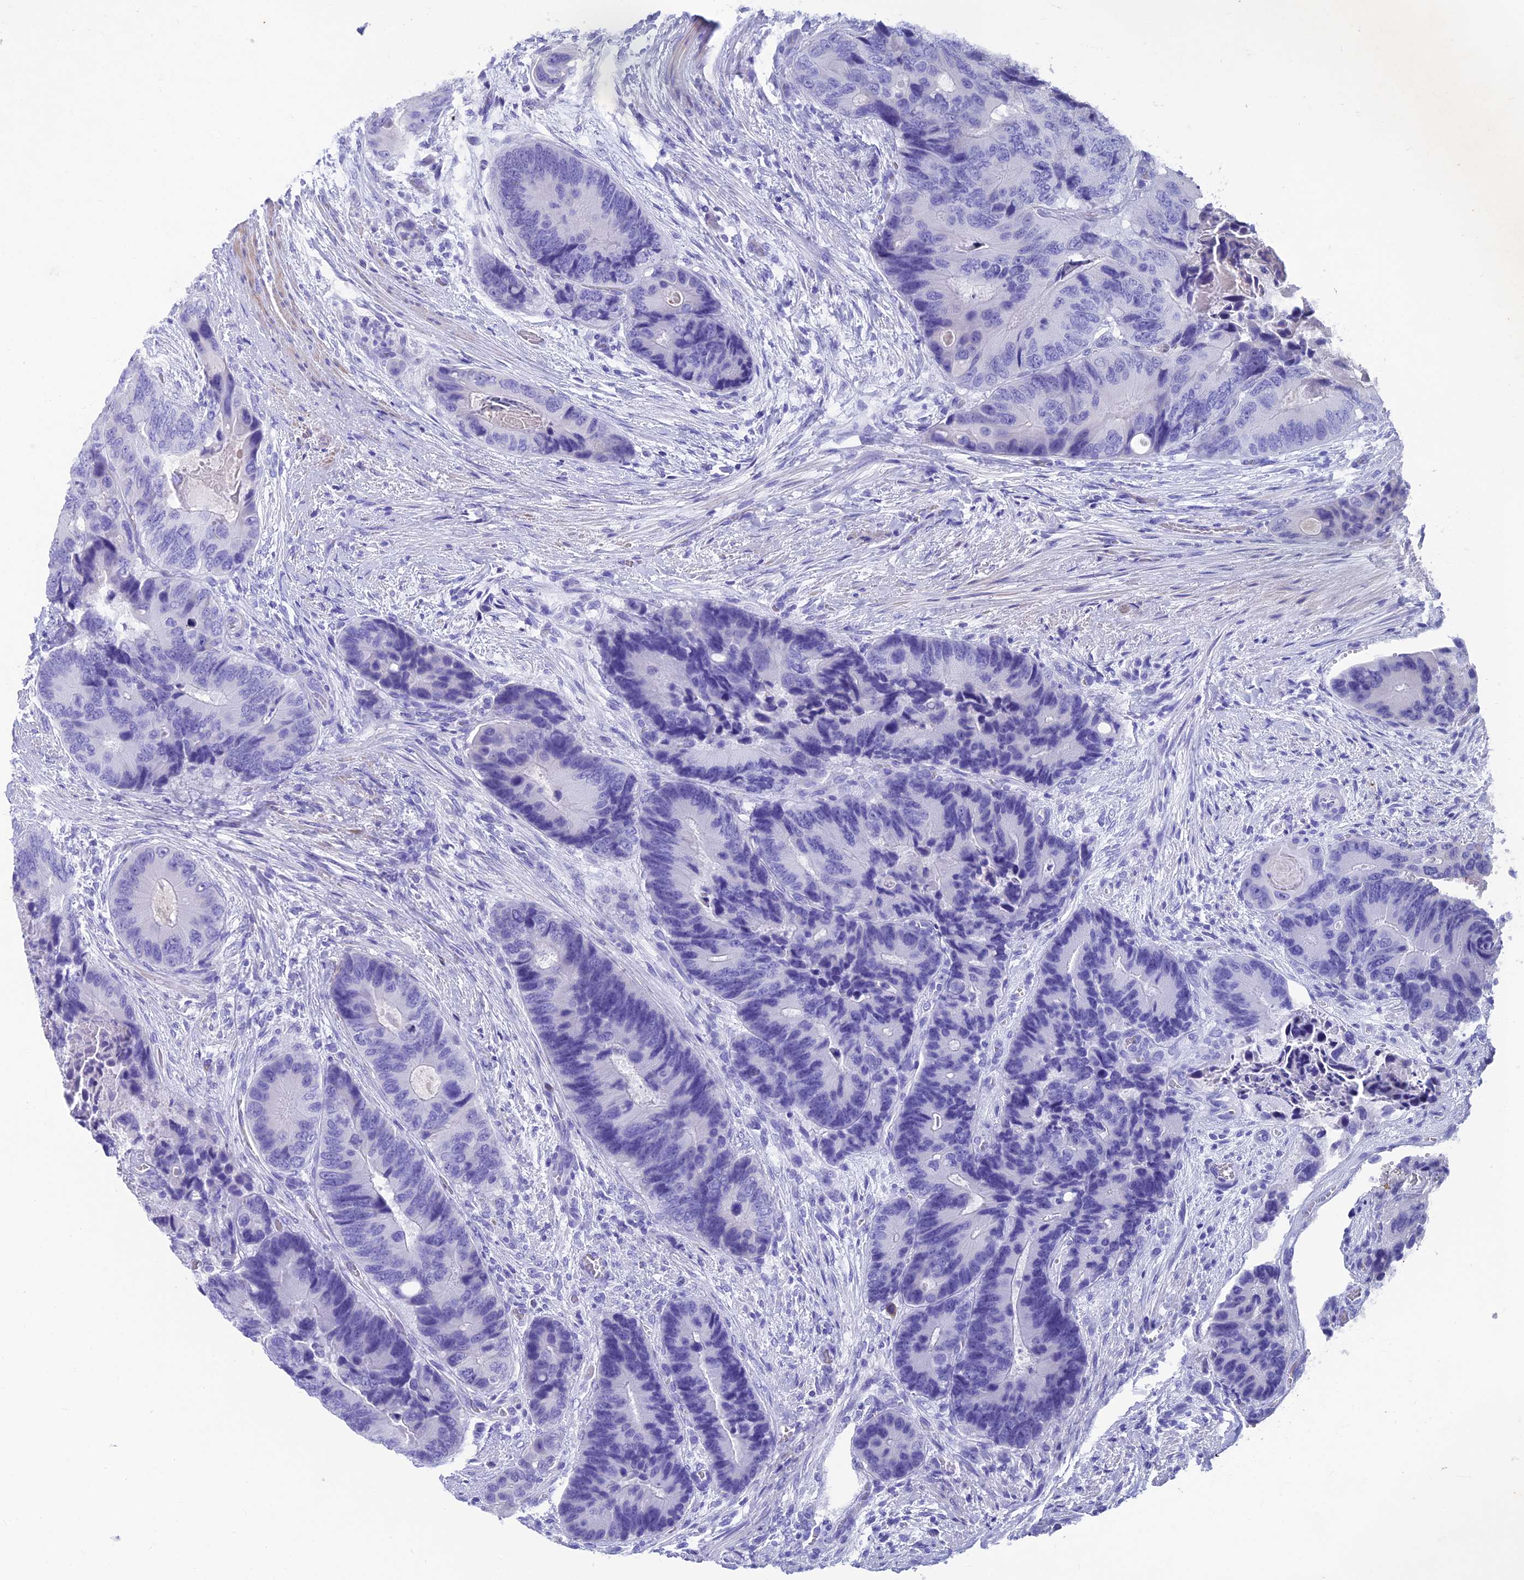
{"staining": {"intensity": "negative", "quantity": "none", "location": "none"}, "tissue": "colorectal cancer", "cell_type": "Tumor cells", "image_type": "cancer", "snomed": [{"axis": "morphology", "description": "Adenocarcinoma, NOS"}, {"axis": "topography", "description": "Colon"}], "caption": "Immunohistochemistry (IHC) micrograph of adenocarcinoma (colorectal) stained for a protein (brown), which exhibits no expression in tumor cells.", "gene": "GNG11", "patient": {"sex": "male", "age": 84}}